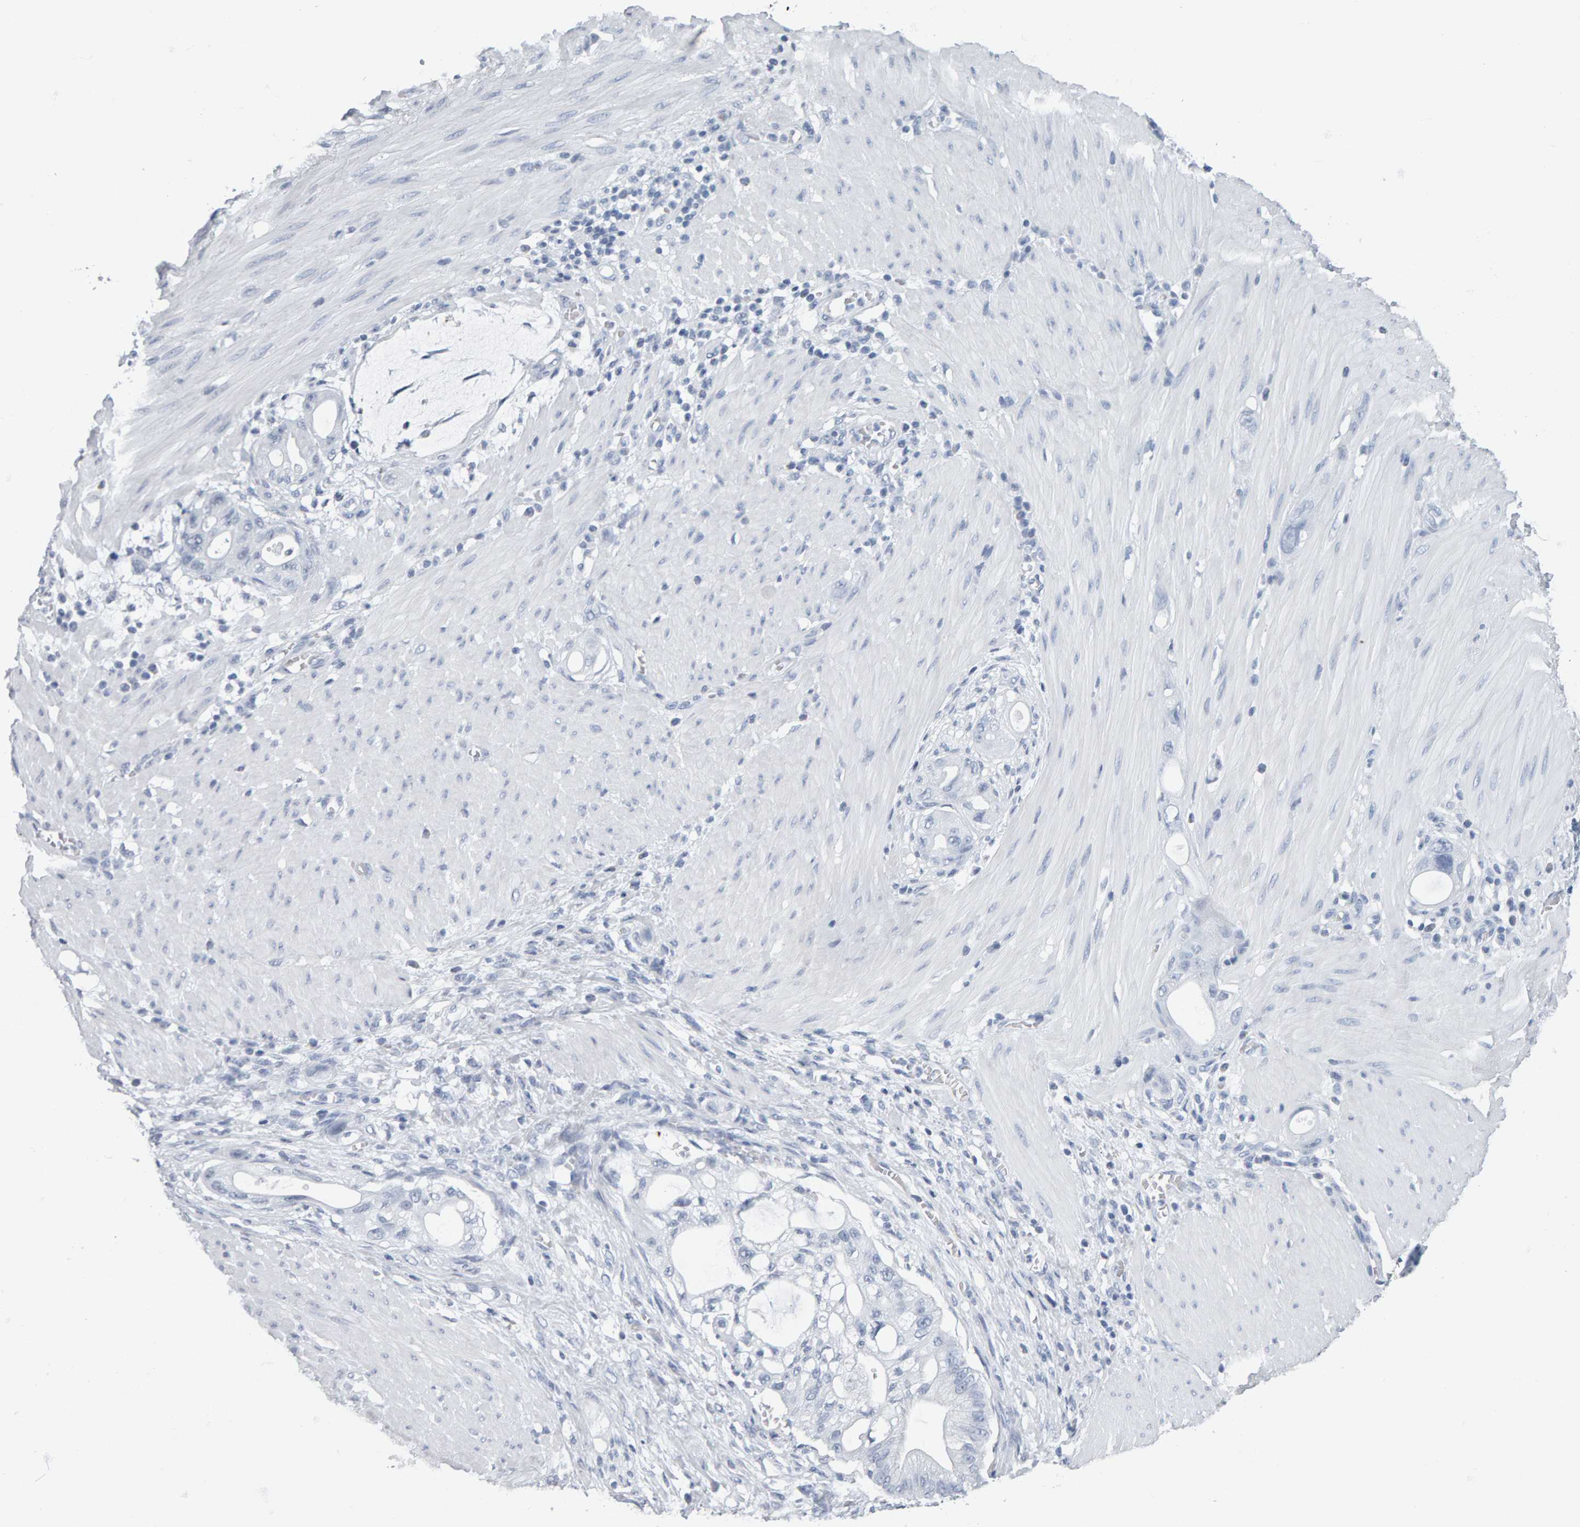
{"staining": {"intensity": "negative", "quantity": "none", "location": "none"}, "tissue": "stomach cancer", "cell_type": "Tumor cells", "image_type": "cancer", "snomed": [{"axis": "morphology", "description": "Adenocarcinoma, NOS"}, {"axis": "topography", "description": "Stomach"}, {"axis": "topography", "description": "Stomach, lower"}], "caption": "Tumor cells show no significant protein expression in stomach adenocarcinoma. (DAB immunohistochemistry with hematoxylin counter stain).", "gene": "SPACA3", "patient": {"sex": "female", "age": 48}}